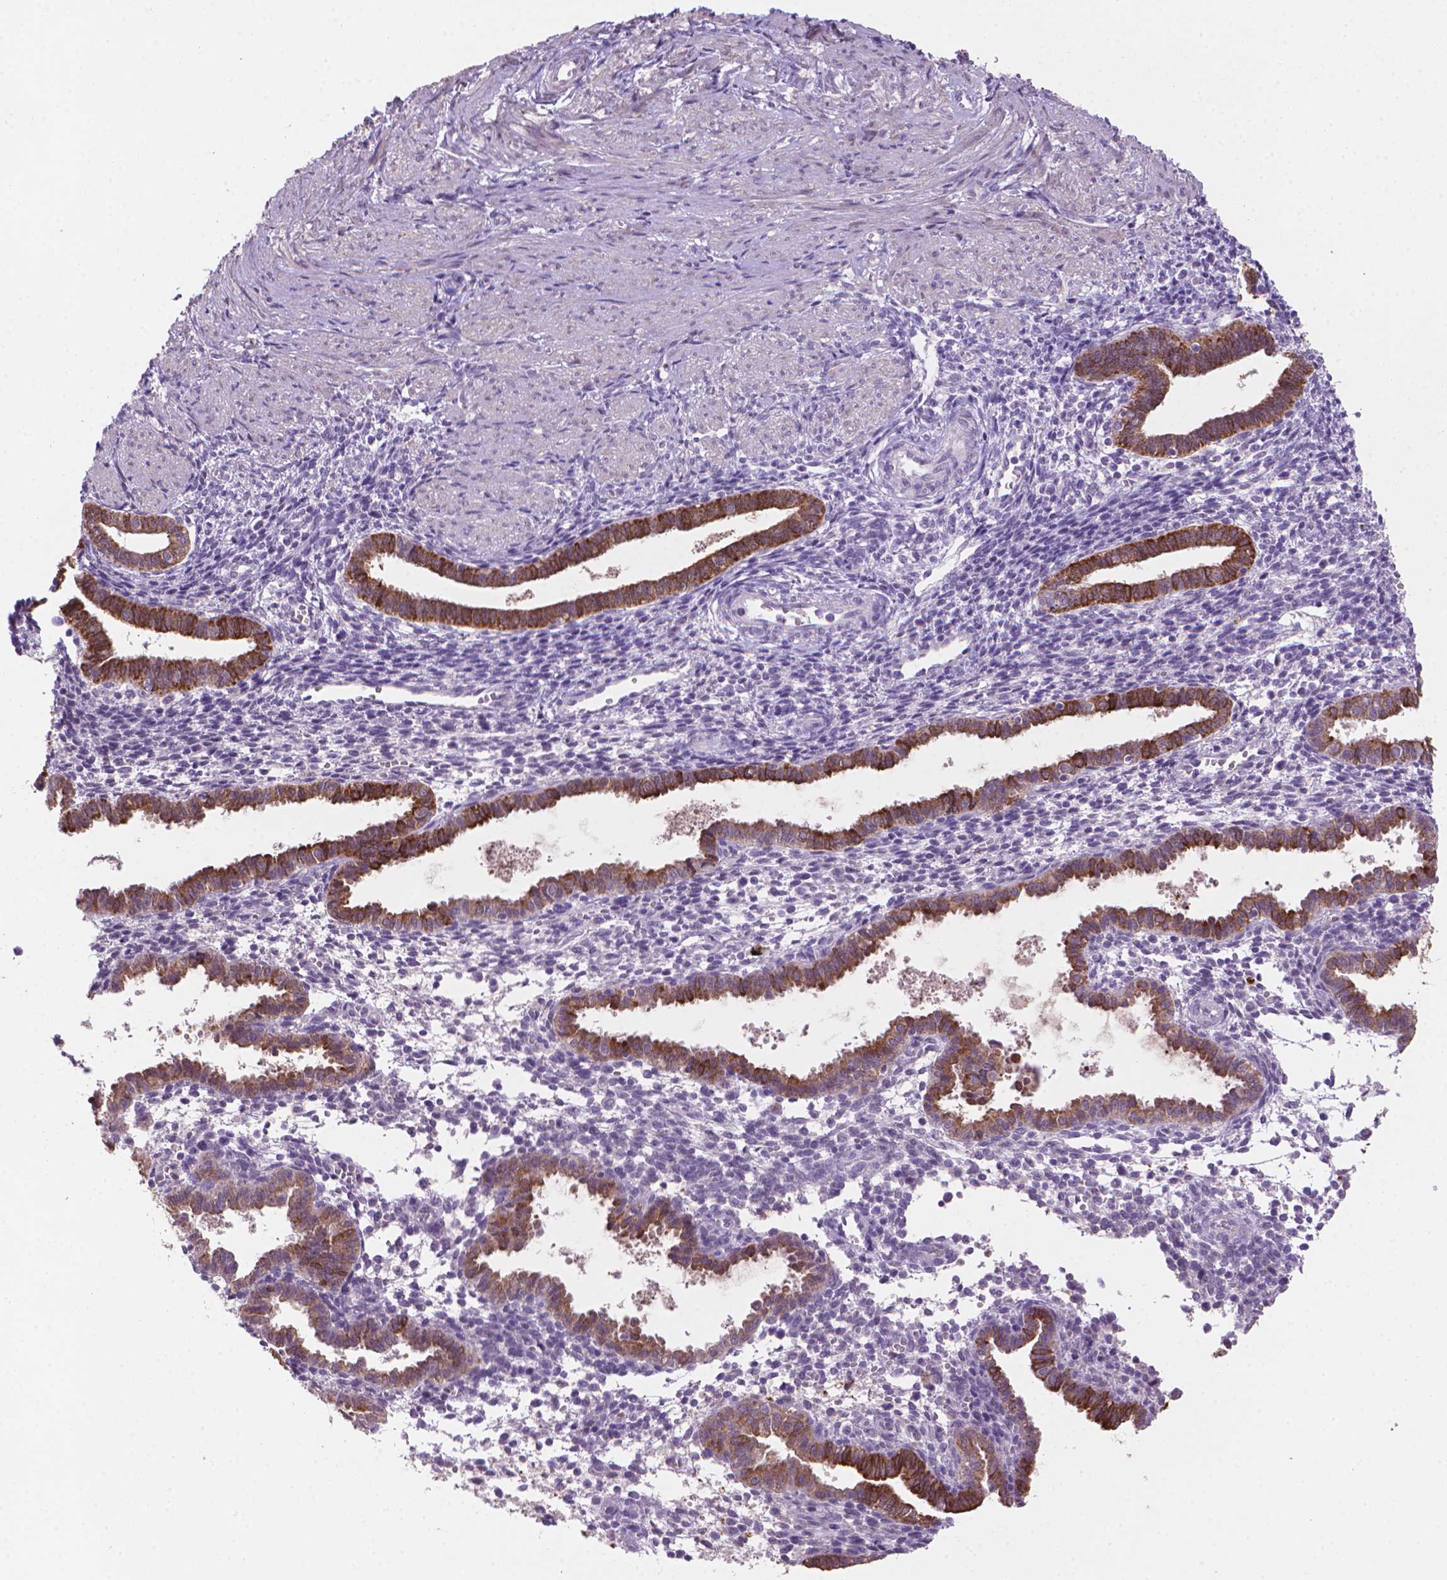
{"staining": {"intensity": "negative", "quantity": "none", "location": "none"}, "tissue": "endometrium", "cell_type": "Cells in endometrial stroma", "image_type": "normal", "snomed": [{"axis": "morphology", "description": "Normal tissue, NOS"}, {"axis": "topography", "description": "Endometrium"}], "caption": "Cells in endometrial stroma show no significant protein positivity in unremarkable endometrium. The staining is performed using DAB (3,3'-diaminobenzidine) brown chromogen with nuclei counter-stained in using hematoxylin.", "gene": "MUC1", "patient": {"sex": "female", "age": 37}}